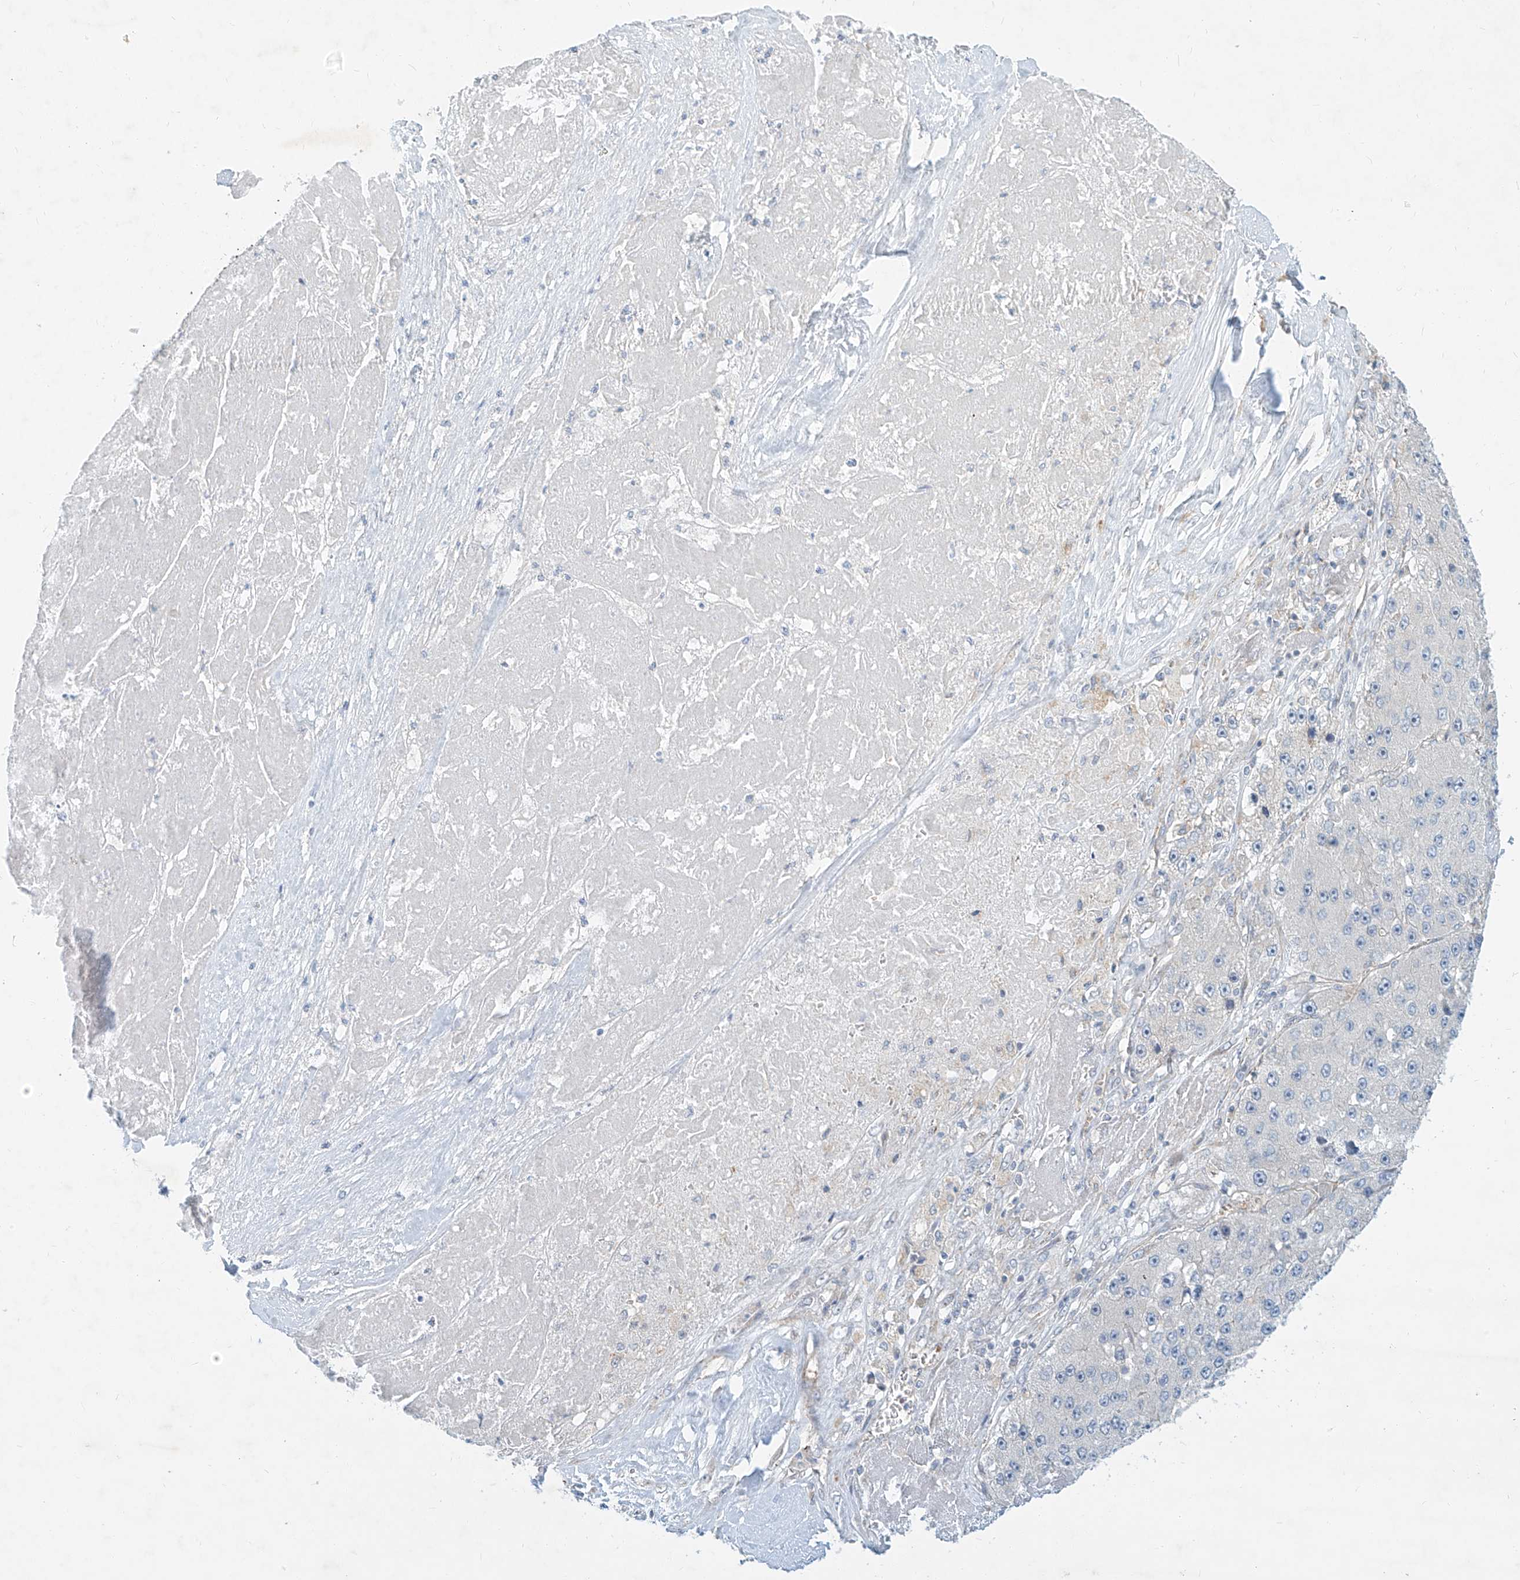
{"staining": {"intensity": "negative", "quantity": "none", "location": "none"}, "tissue": "liver cancer", "cell_type": "Tumor cells", "image_type": "cancer", "snomed": [{"axis": "morphology", "description": "Carcinoma, Hepatocellular, NOS"}, {"axis": "topography", "description": "Liver"}], "caption": "This photomicrograph is of hepatocellular carcinoma (liver) stained with immunohistochemistry to label a protein in brown with the nuclei are counter-stained blue. There is no positivity in tumor cells.", "gene": "SYTL3", "patient": {"sex": "female", "age": 73}}